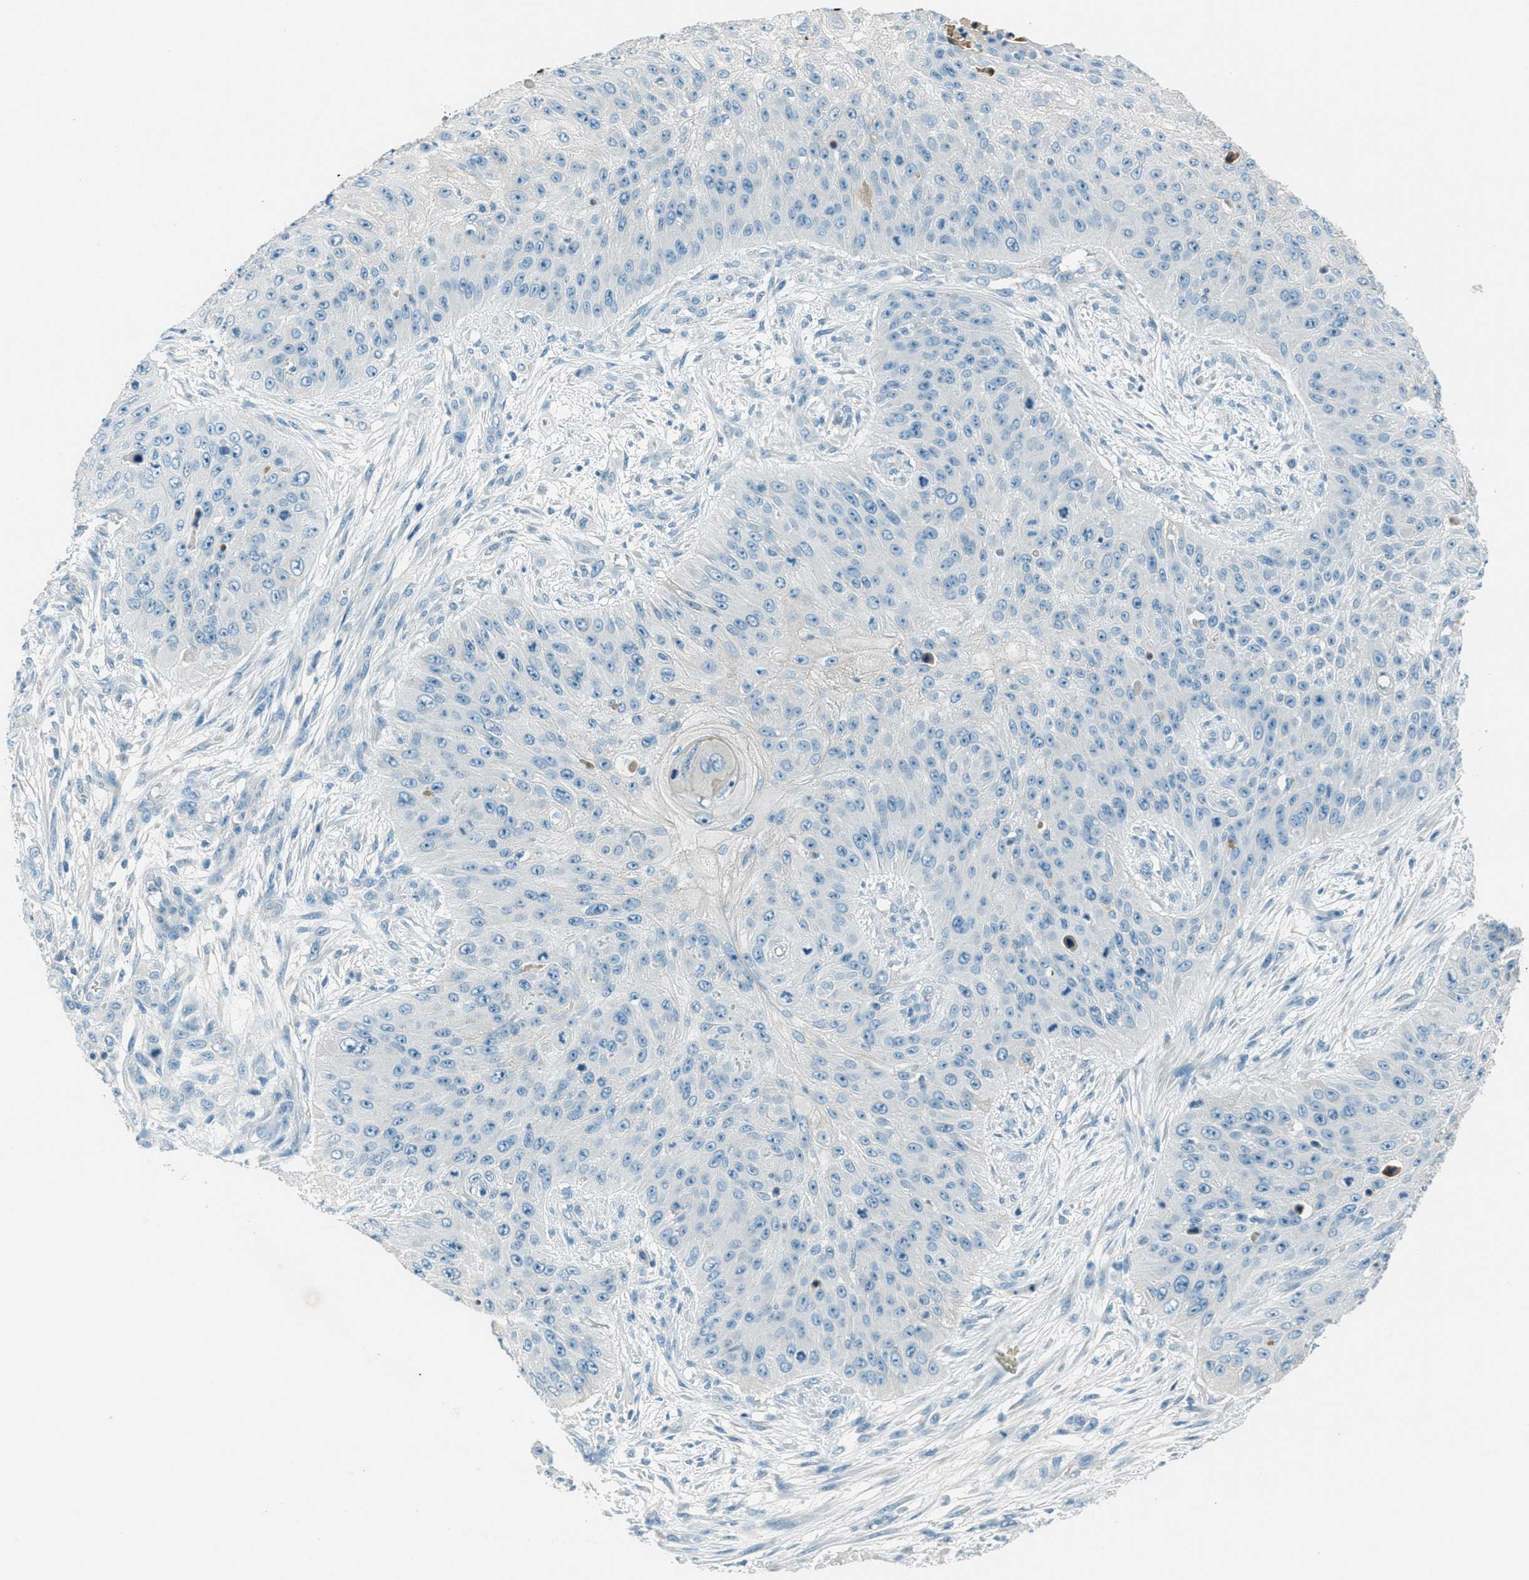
{"staining": {"intensity": "negative", "quantity": "none", "location": "none"}, "tissue": "skin cancer", "cell_type": "Tumor cells", "image_type": "cancer", "snomed": [{"axis": "morphology", "description": "Squamous cell carcinoma, NOS"}, {"axis": "topography", "description": "Skin"}], "caption": "Protein analysis of skin squamous cell carcinoma displays no significant staining in tumor cells.", "gene": "MSLN", "patient": {"sex": "female", "age": 80}}